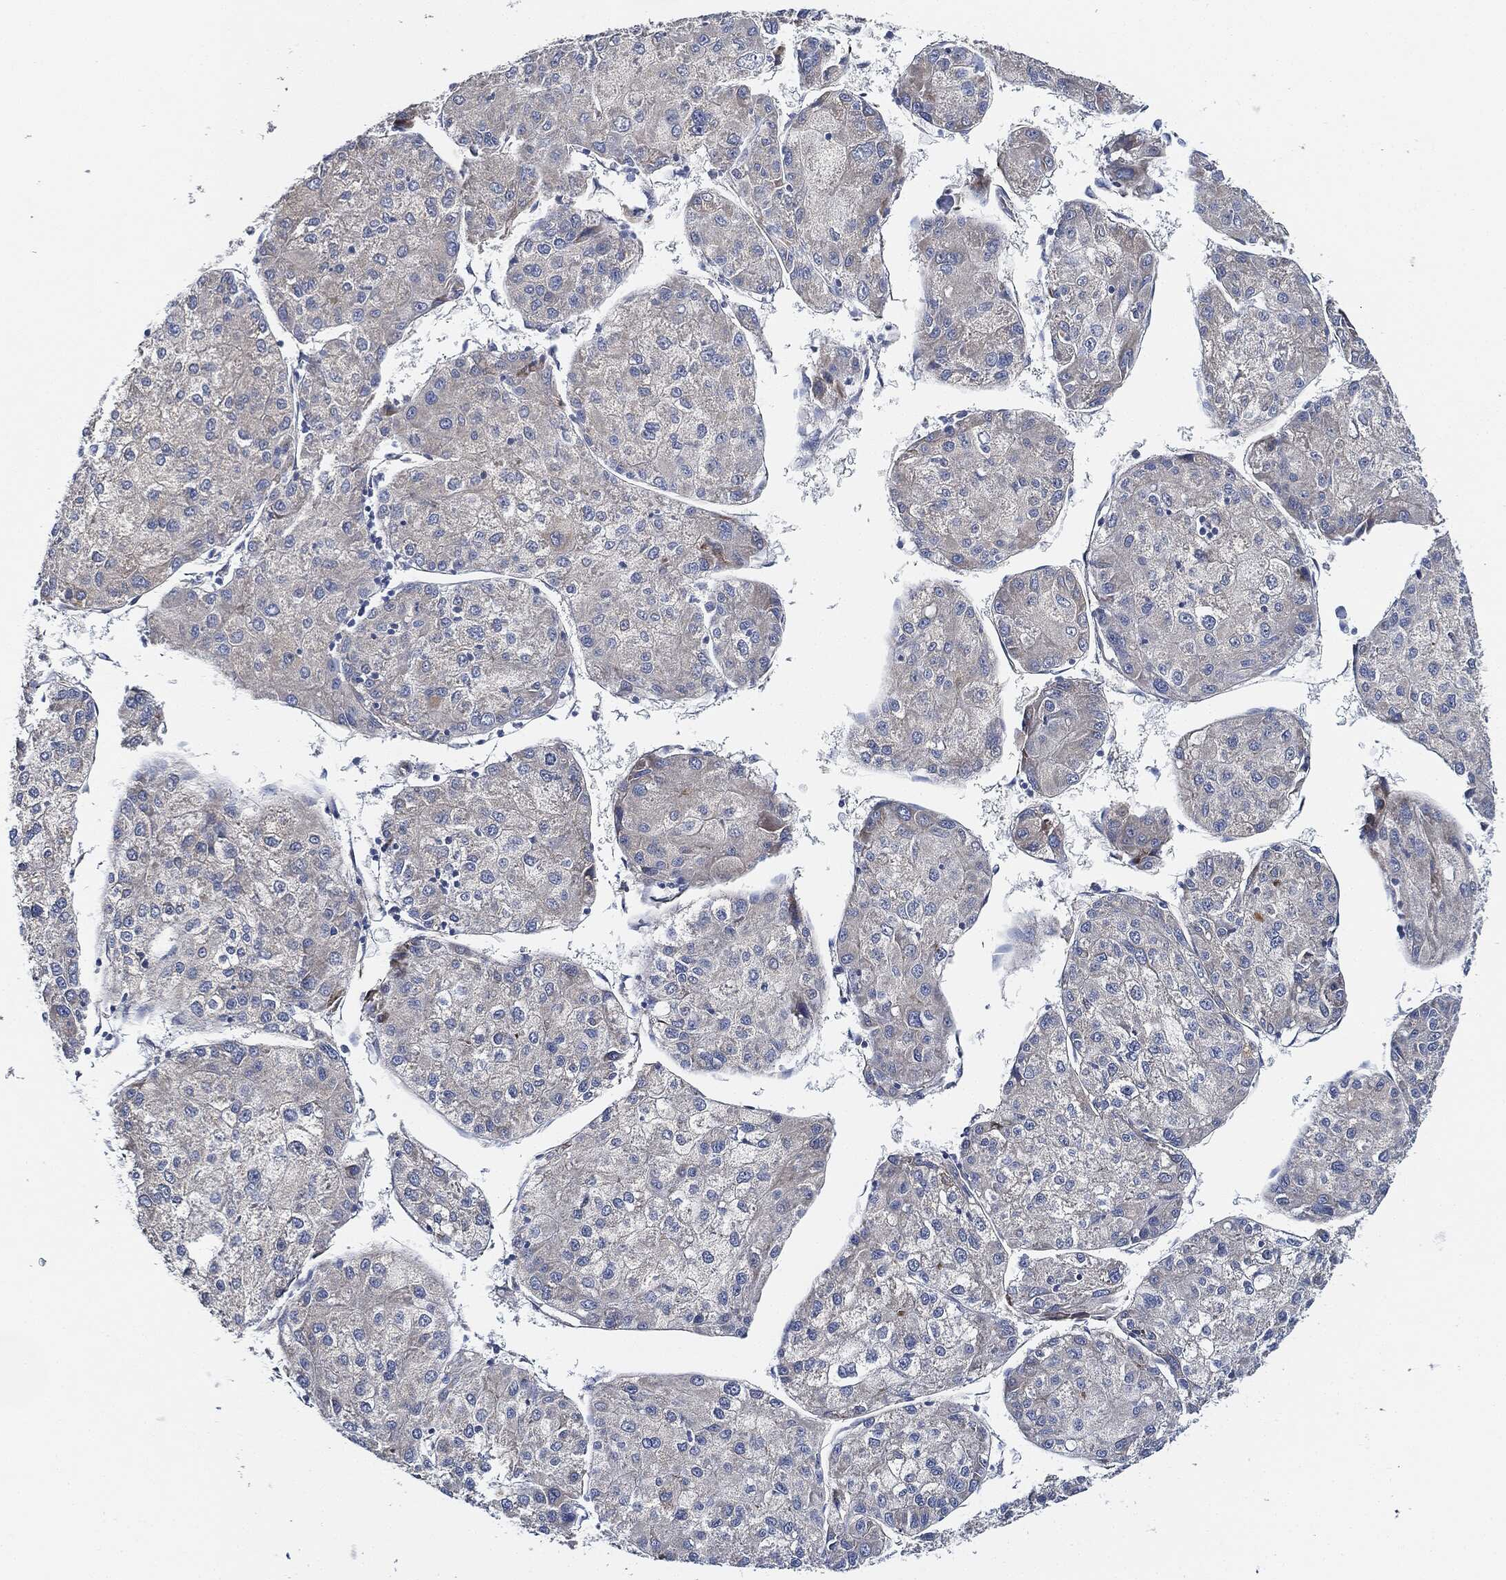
{"staining": {"intensity": "negative", "quantity": "none", "location": "none"}, "tissue": "liver cancer", "cell_type": "Tumor cells", "image_type": "cancer", "snomed": [{"axis": "morphology", "description": "Carcinoma, Hepatocellular, NOS"}, {"axis": "topography", "description": "Liver"}], "caption": "An image of human liver cancer is negative for staining in tumor cells. (DAB (3,3'-diaminobenzidine) IHC visualized using brightfield microscopy, high magnification).", "gene": "THSD1", "patient": {"sex": "male", "age": 43}}